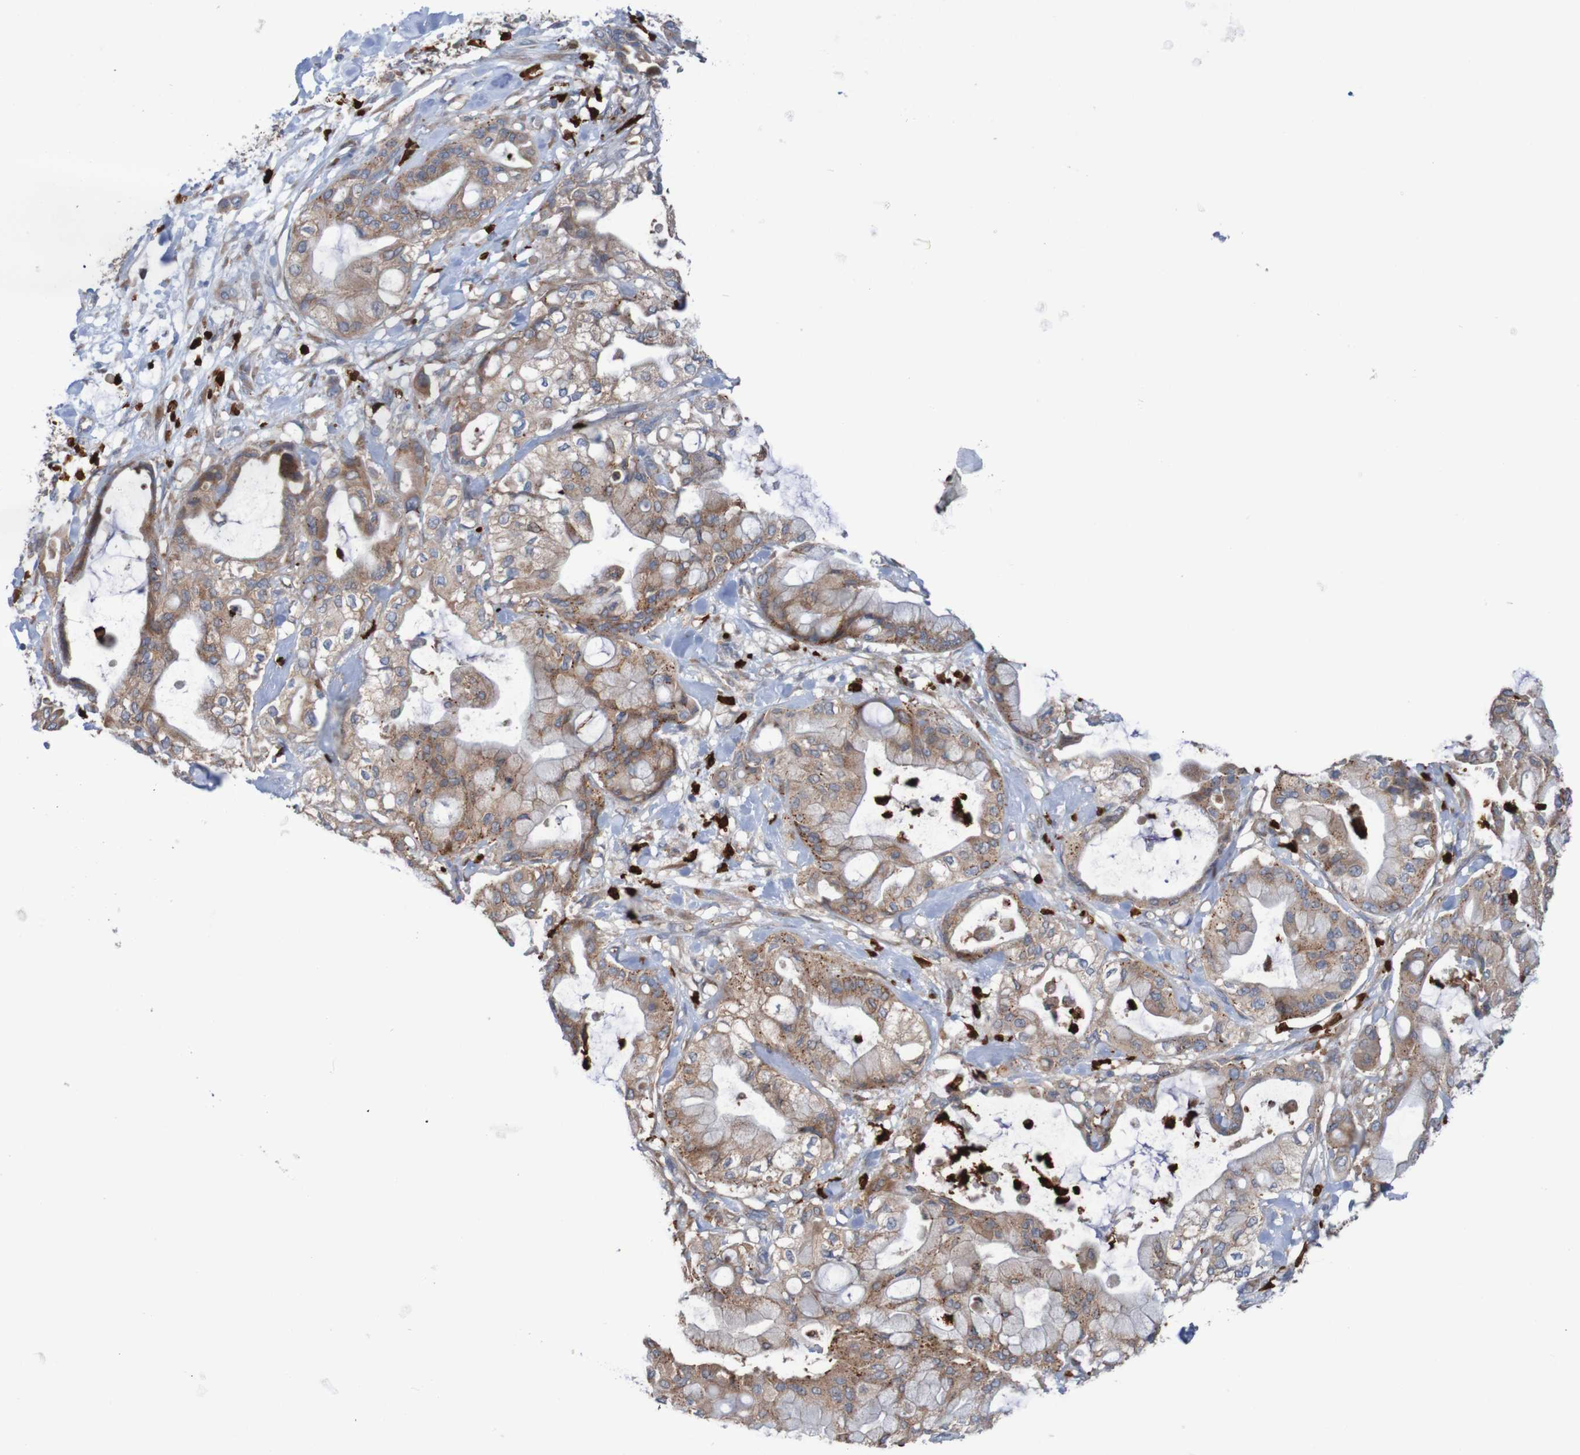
{"staining": {"intensity": "moderate", "quantity": ">75%", "location": "cytoplasmic/membranous"}, "tissue": "pancreatic cancer", "cell_type": "Tumor cells", "image_type": "cancer", "snomed": [{"axis": "morphology", "description": "Adenocarcinoma, NOS"}, {"axis": "morphology", "description": "Adenocarcinoma, metastatic, NOS"}, {"axis": "topography", "description": "Lymph node"}, {"axis": "topography", "description": "Pancreas"}, {"axis": "topography", "description": "Duodenum"}], "caption": "A micrograph showing moderate cytoplasmic/membranous staining in about >75% of tumor cells in pancreatic adenocarcinoma, as visualized by brown immunohistochemical staining.", "gene": "PARP4", "patient": {"sex": "female", "age": 64}}